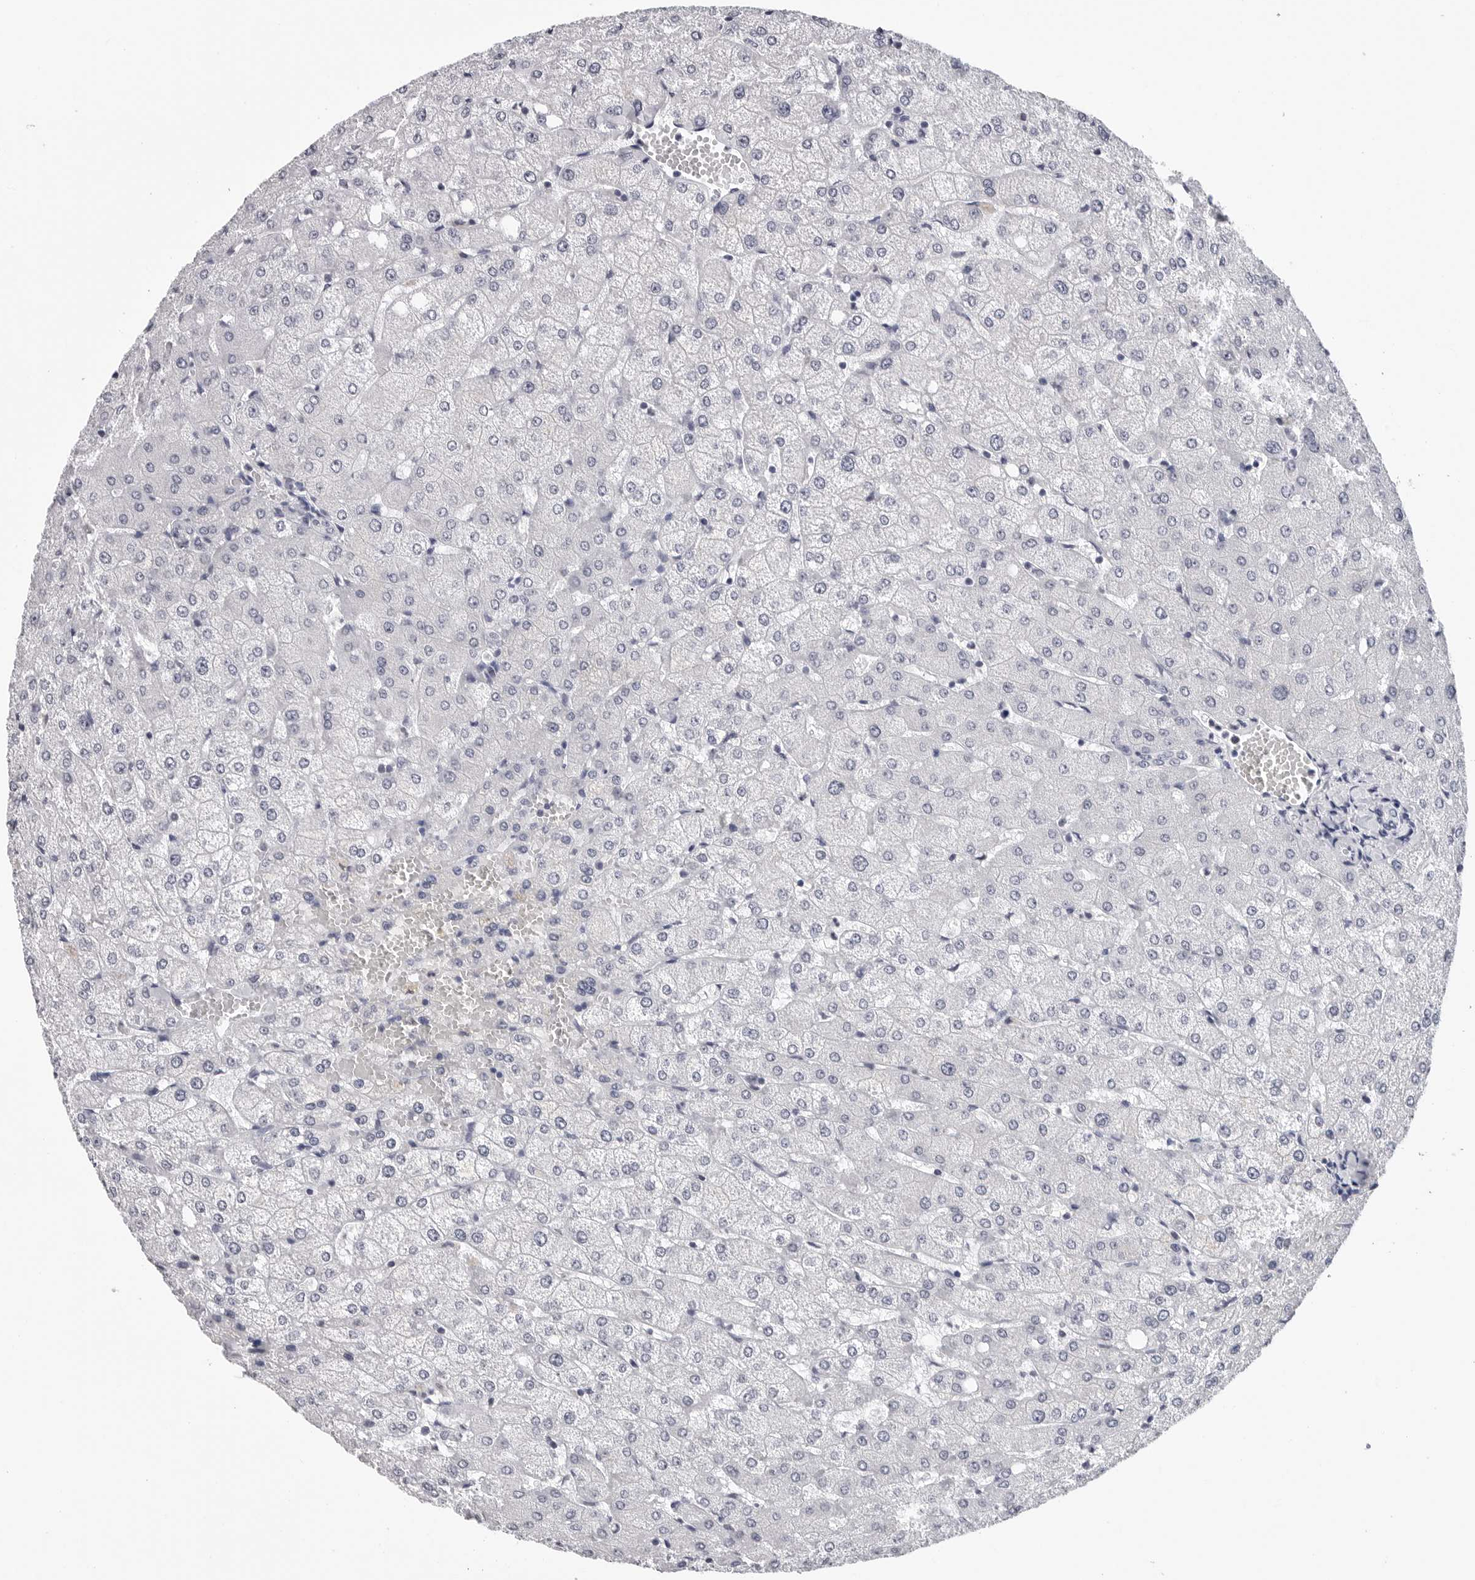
{"staining": {"intensity": "negative", "quantity": "none", "location": "none"}, "tissue": "liver", "cell_type": "Cholangiocytes", "image_type": "normal", "snomed": [{"axis": "morphology", "description": "Normal tissue, NOS"}, {"axis": "topography", "description": "Liver"}], "caption": "Immunohistochemistry (IHC) of normal liver shows no positivity in cholangiocytes.", "gene": "GNL2", "patient": {"sex": "female", "age": 54}}